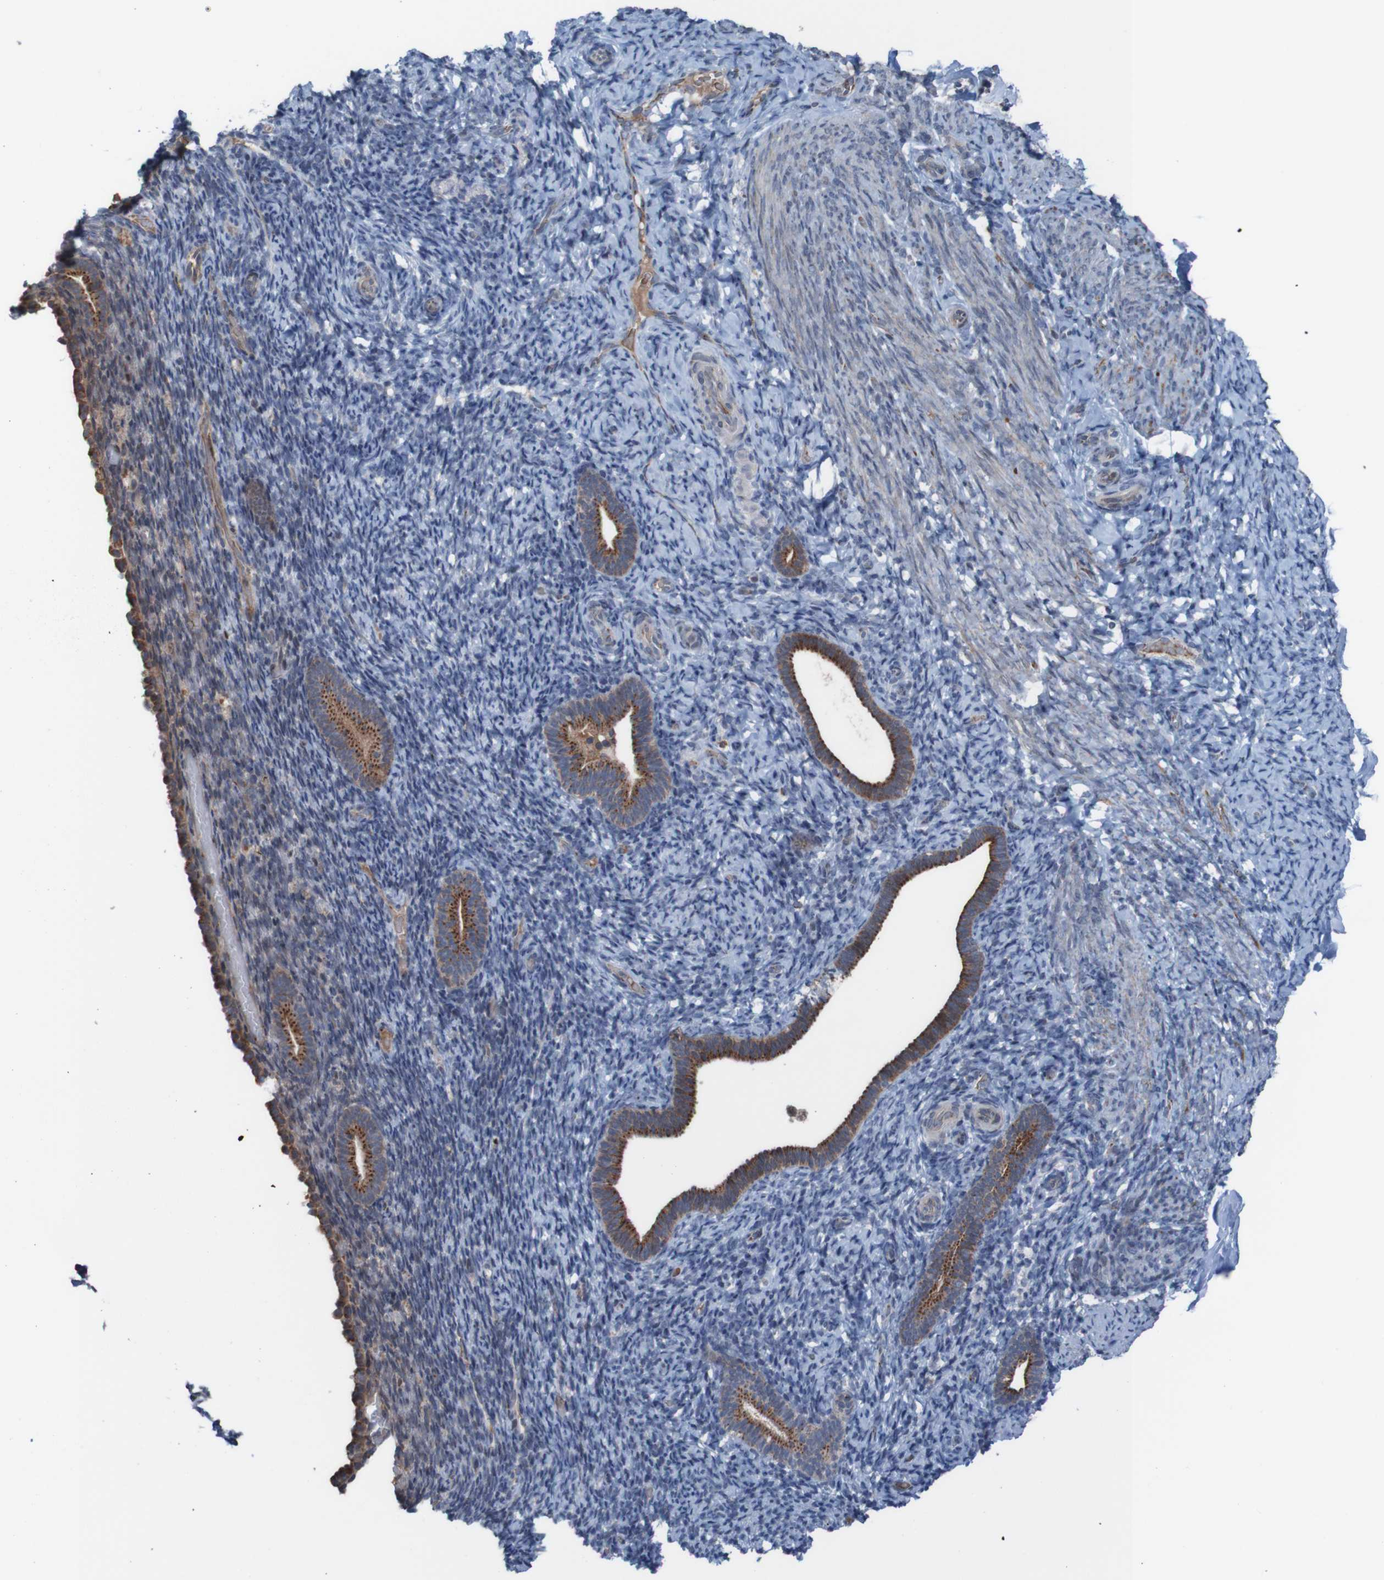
{"staining": {"intensity": "weak", "quantity": "<25%", "location": "cytoplasmic/membranous"}, "tissue": "endometrium", "cell_type": "Cells in endometrial stroma", "image_type": "normal", "snomed": [{"axis": "morphology", "description": "Normal tissue, NOS"}, {"axis": "topography", "description": "Endometrium"}], "caption": "IHC micrograph of unremarkable human endometrium stained for a protein (brown), which reveals no expression in cells in endometrial stroma.", "gene": "UNG", "patient": {"sex": "female", "age": 51}}